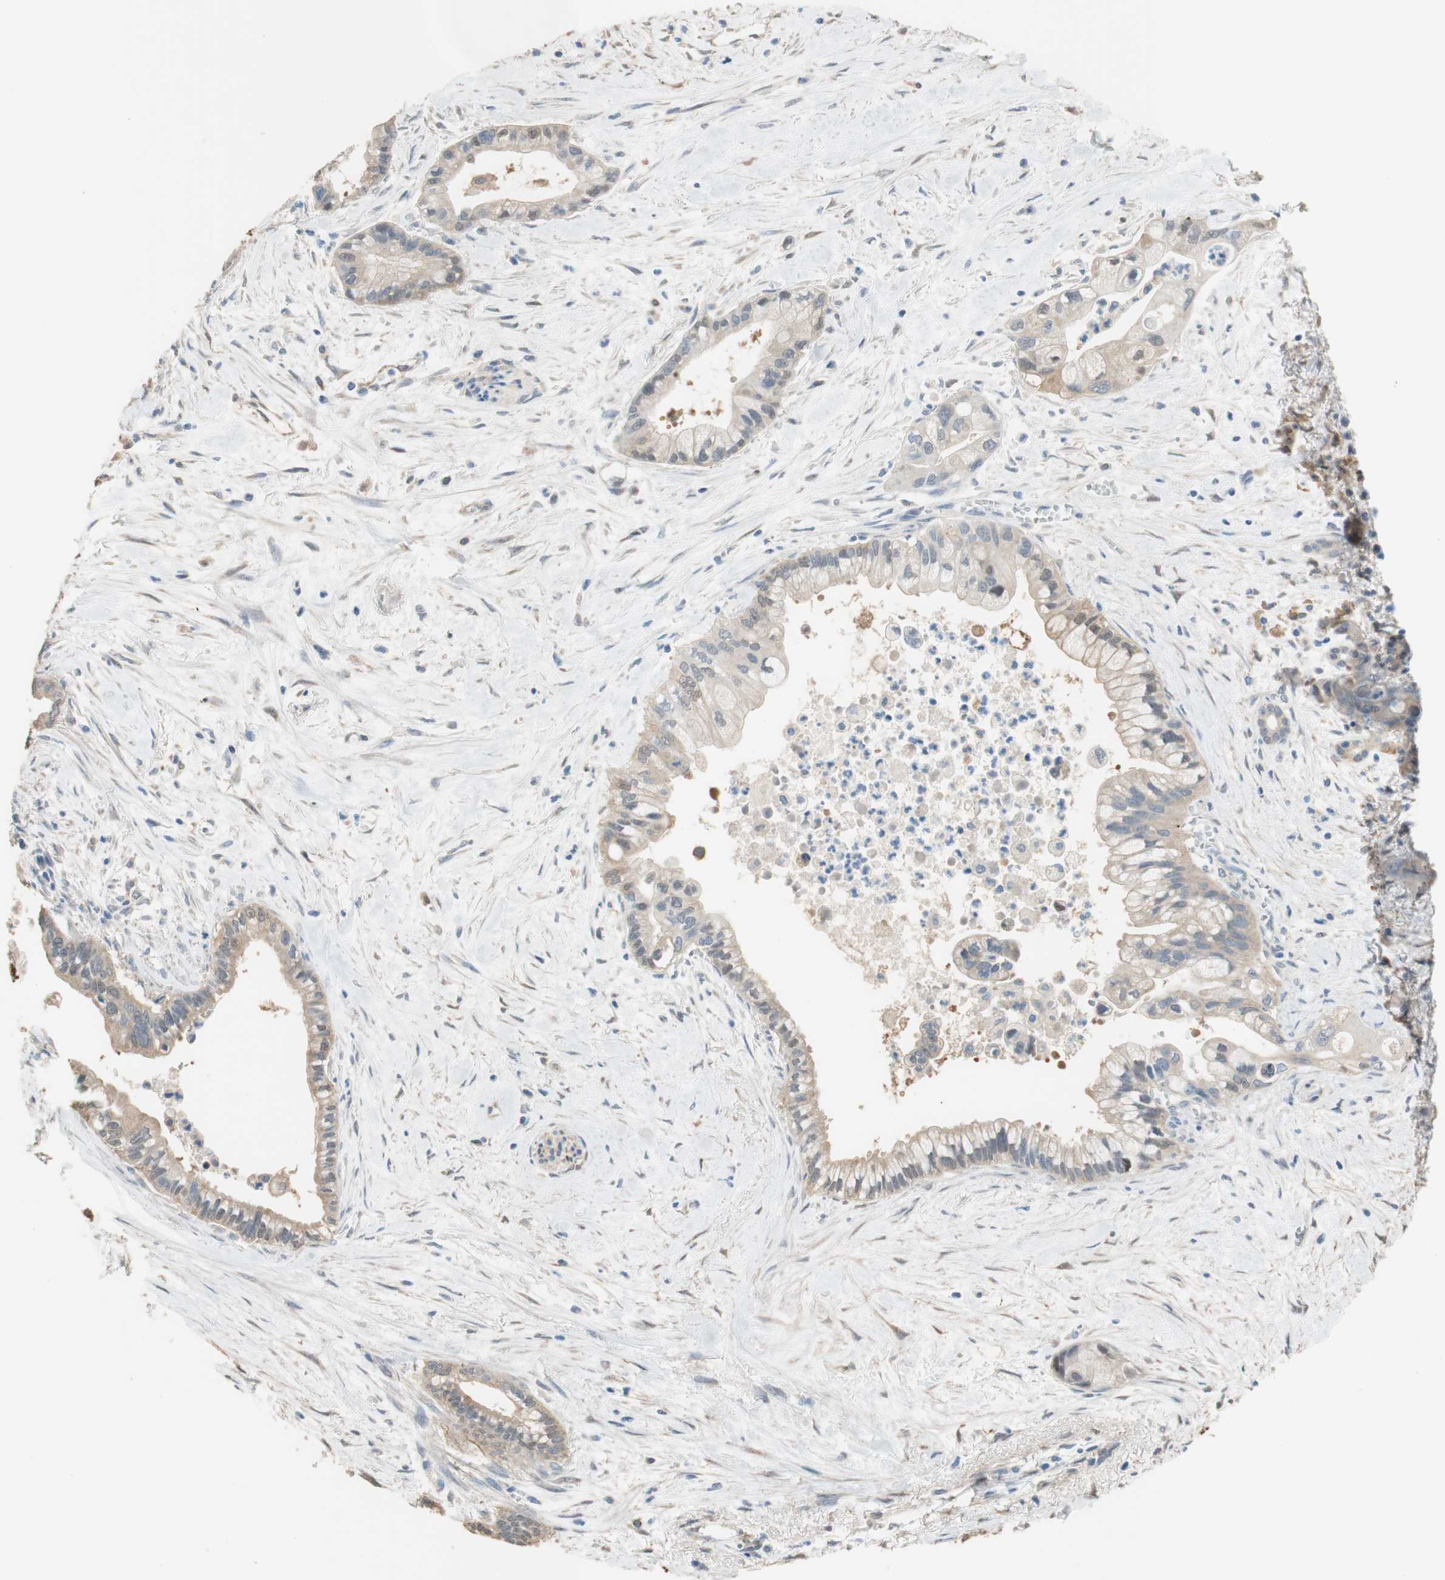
{"staining": {"intensity": "moderate", "quantity": ">75%", "location": "cytoplasmic/membranous"}, "tissue": "pancreatic cancer", "cell_type": "Tumor cells", "image_type": "cancer", "snomed": [{"axis": "morphology", "description": "Adenocarcinoma, NOS"}, {"axis": "topography", "description": "Pancreas"}], "caption": "Protein analysis of adenocarcinoma (pancreatic) tissue exhibits moderate cytoplasmic/membranous expression in approximately >75% of tumor cells.", "gene": "ALDH1A2", "patient": {"sex": "male", "age": 70}}